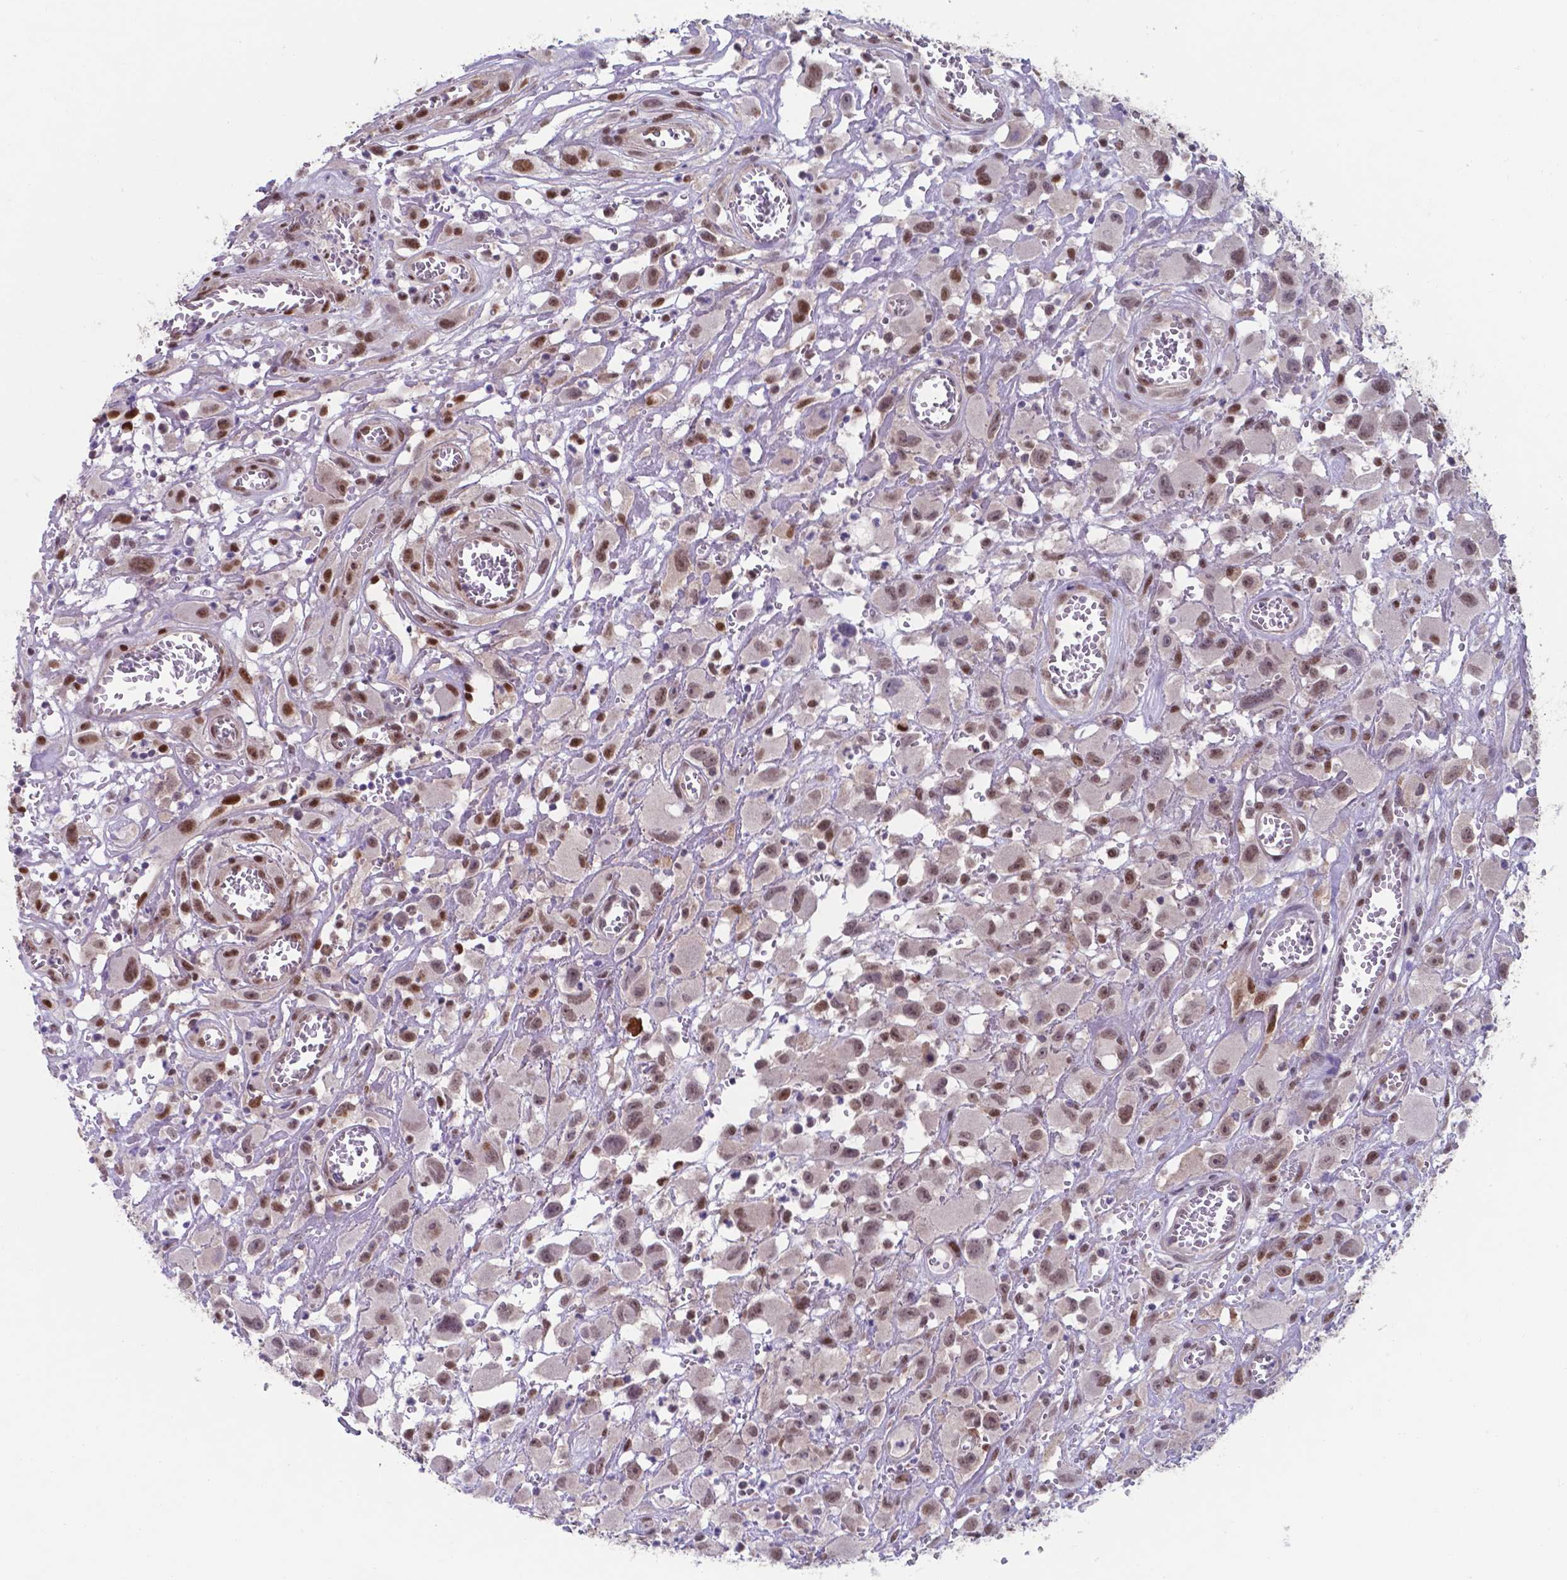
{"staining": {"intensity": "moderate", "quantity": "25%-75%", "location": "nuclear"}, "tissue": "head and neck cancer", "cell_type": "Tumor cells", "image_type": "cancer", "snomed": [{"axis": "morphology", "description": "Squamous cell carcinoma, NOS"}, {"axis": "morphology", "description": "Squamous cell carcinoma, metastatic, NOS"}, {"axis": "topography", "description": "Oral tissue"}, {"axis": "topography", "description": "Head-Neck"}], "caption": "Immunohistochemical staining of head and neck squamous cell carcinoma shows moderate nuclear protein expression in about 25%-75% of tumor cells.", "gene": "UBE2E2", "patient": {"sex": "female", "age": 85}}